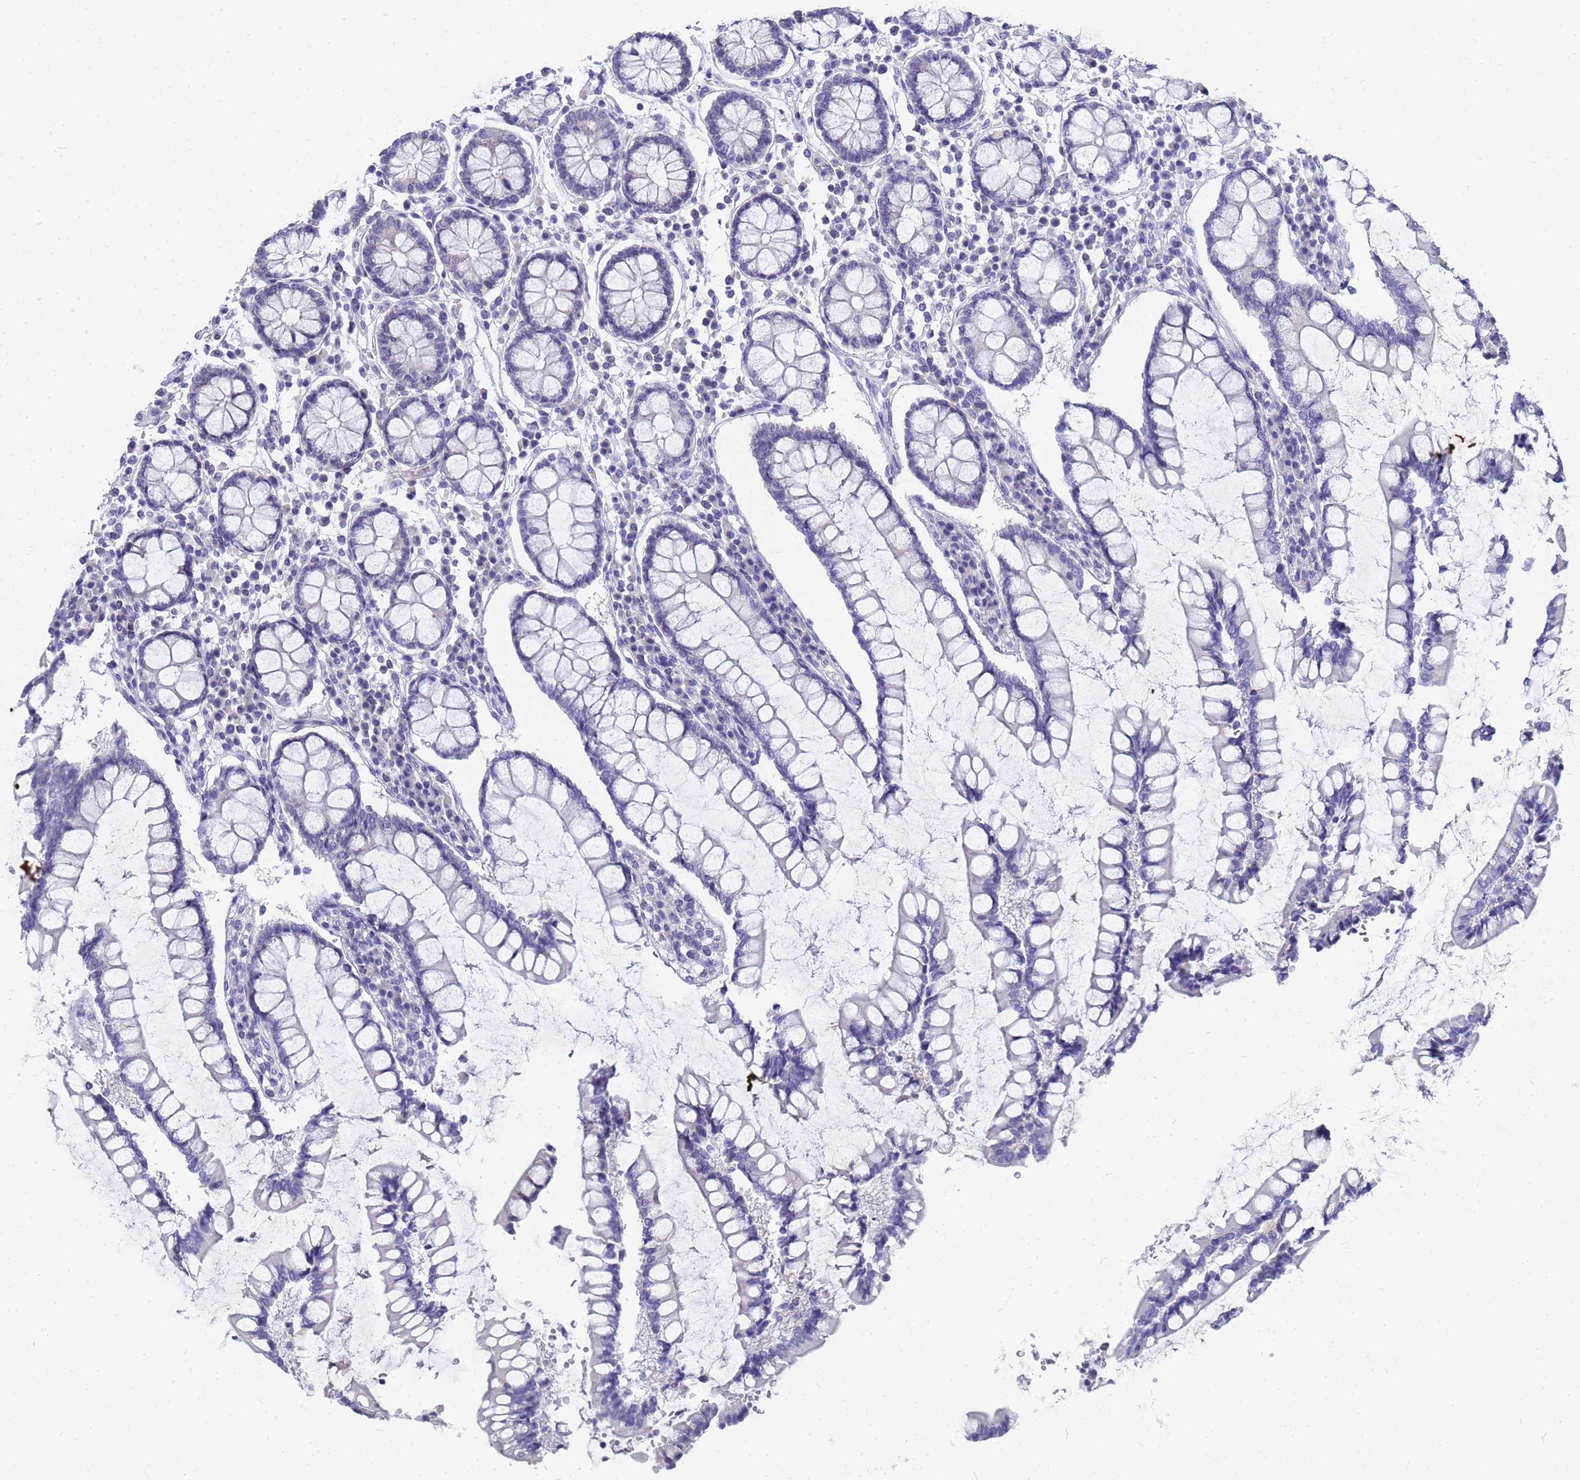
{"staining": {"intensity": "negative", "quantity": "none", "location": "none"}, "tissue": "colon", "cell_type": "Endothelial cells", "image_type": "normal", "snomed": [{"axis": "morphology", "description": "Normal tissue, NOS"}, {"axis": "topography", "description": "Colon"}], "caption": "Immunohistochemical staining of unremarkable colon shows no significant staining in endothelial cells. (Stains: DAB immunohistochemistry (IHC) with hematoxylin counter stain, Microscopy: brightfield microscopy at high magnification).", "gene": "FAM166B", "patient": {"sex": "female", "age": 79}}